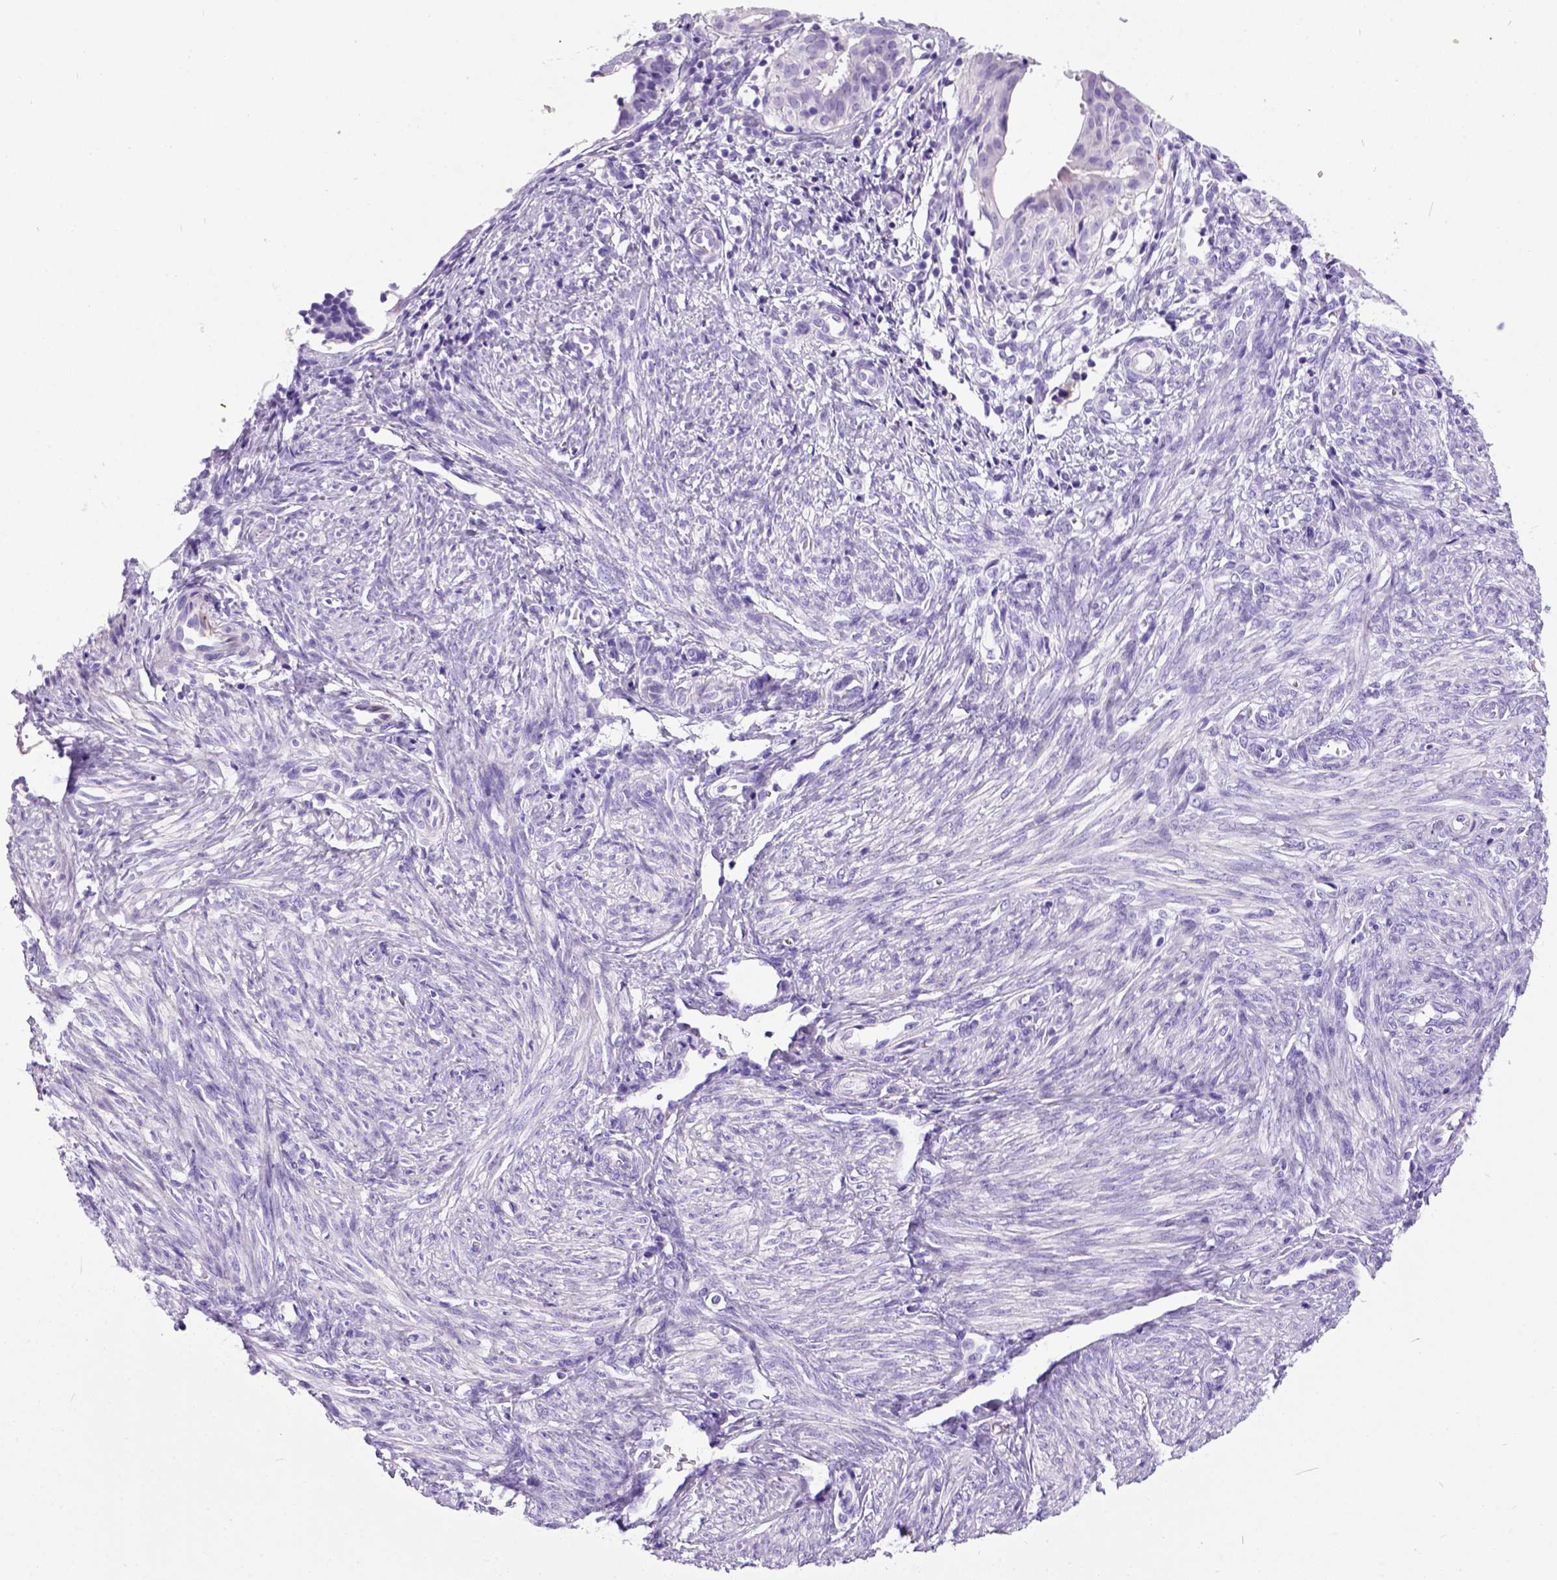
{"staining": {"intensity": "negative", "quantity": "none", "location": "none"}, "tissue": "endometrial cancer", "cell_type": "Tumor cells", "image_type": "cancer", "snomed": [{"axis": "morphology", "description": "Adenocarcinoma, NOS"}, {"axis": "topography", "description": "Endometrium"}], "caption": "An image of human endometrial adenocarcinoma is negative for staining in tumor cells.", "gene": "IGF2", "patient": {"sex": "female", "age": 68}}